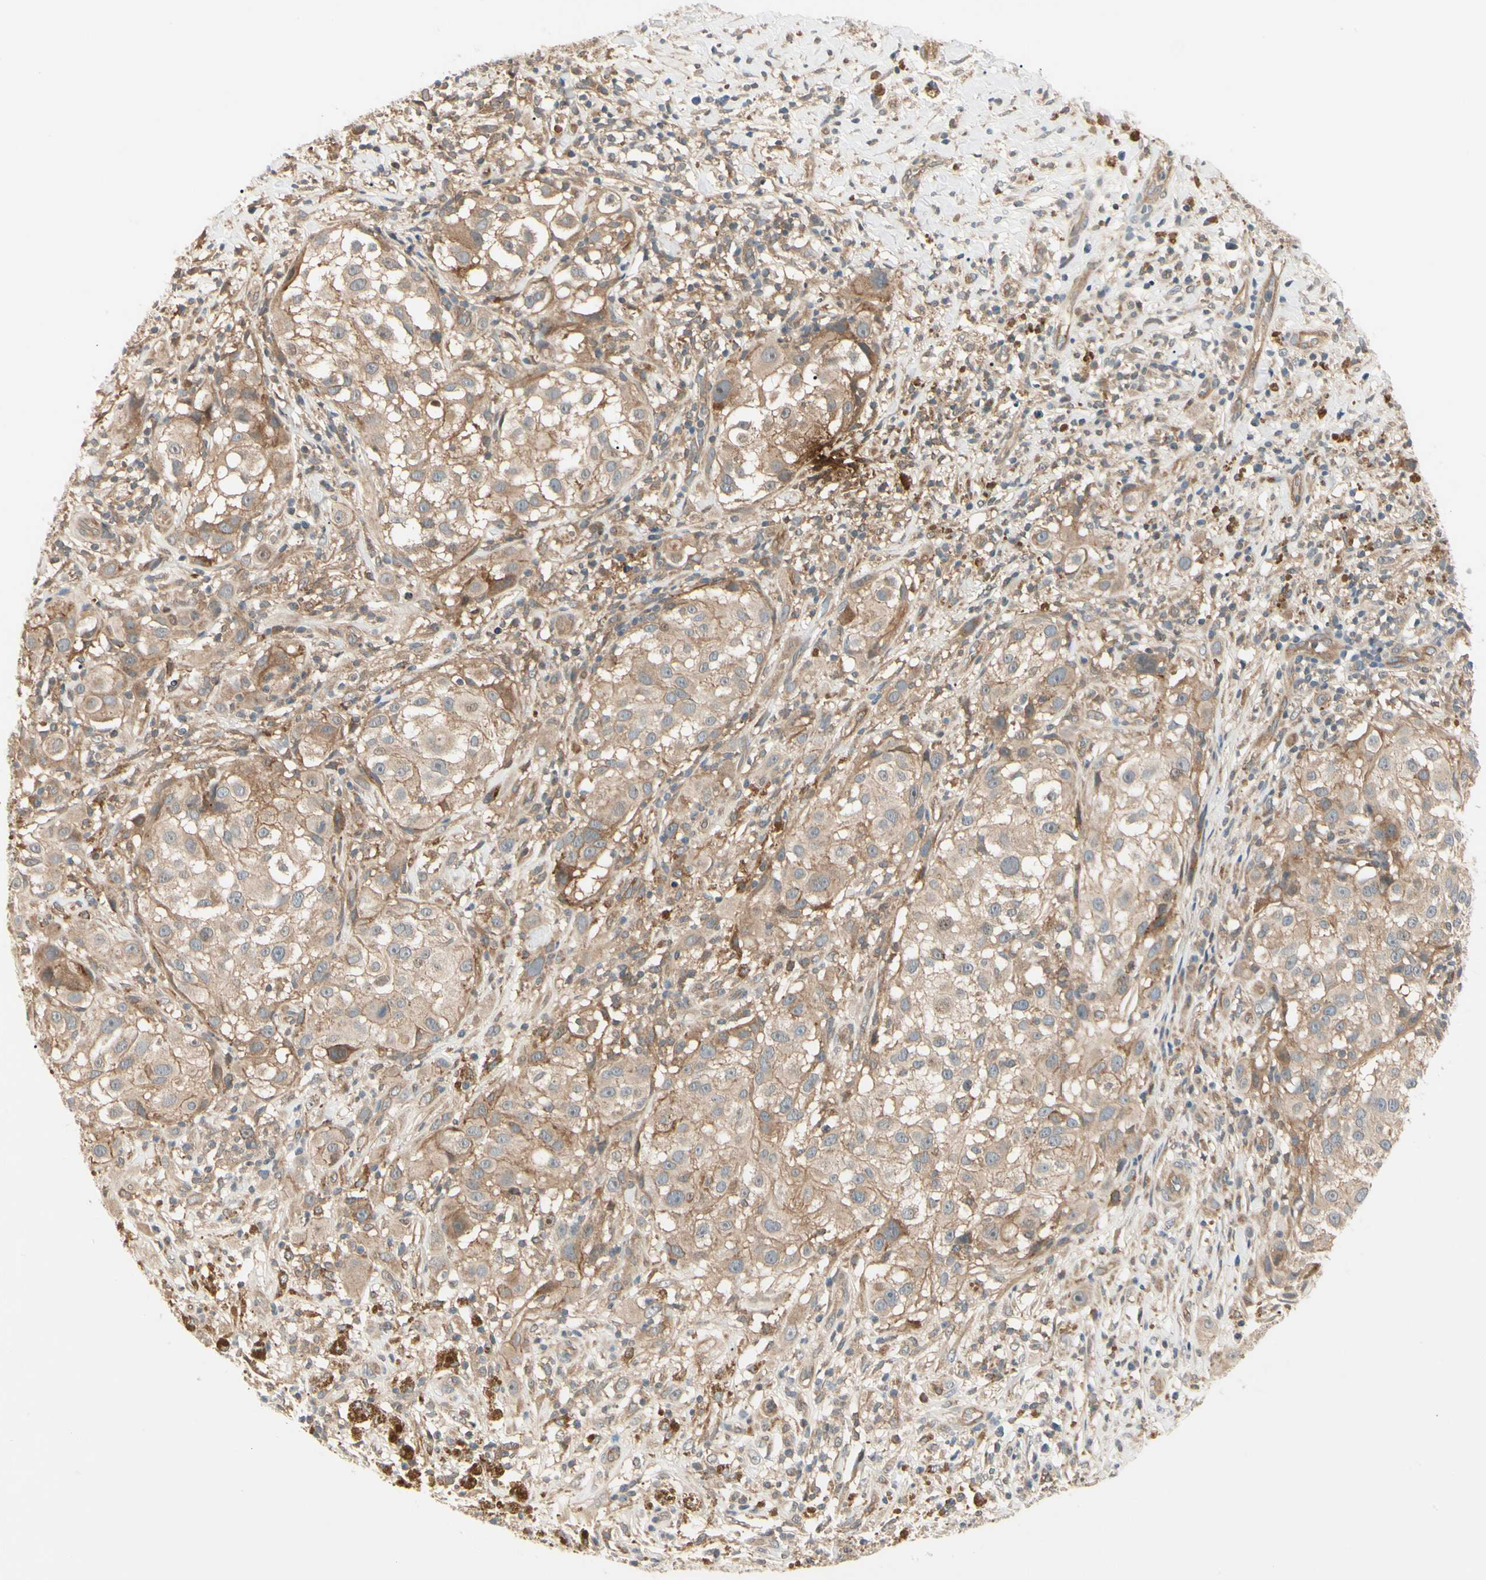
{"staining": {"intensity": "moderate", "quantity": ">75%", "location": "cytoplasmic/membranous"}, "tissue": "melanoma", "cell_type": "Tumor cells", "image_type": "cancer", "snomed": [{"axis": "morphology", "description": "Necrosis, NOS"}, {"axis": "morphology", "description": "Malignant melanoma, NOS"}, {"axis": "topography", "description": "Skin"}], "caption": "Malignant melanoma stained with a brown dye reveals moderate cytoplasmic/membranous positive expression in approximately >75% of tumor cells.", "gene": "F2R", "patient": {"sex": "female", "age": 87}}